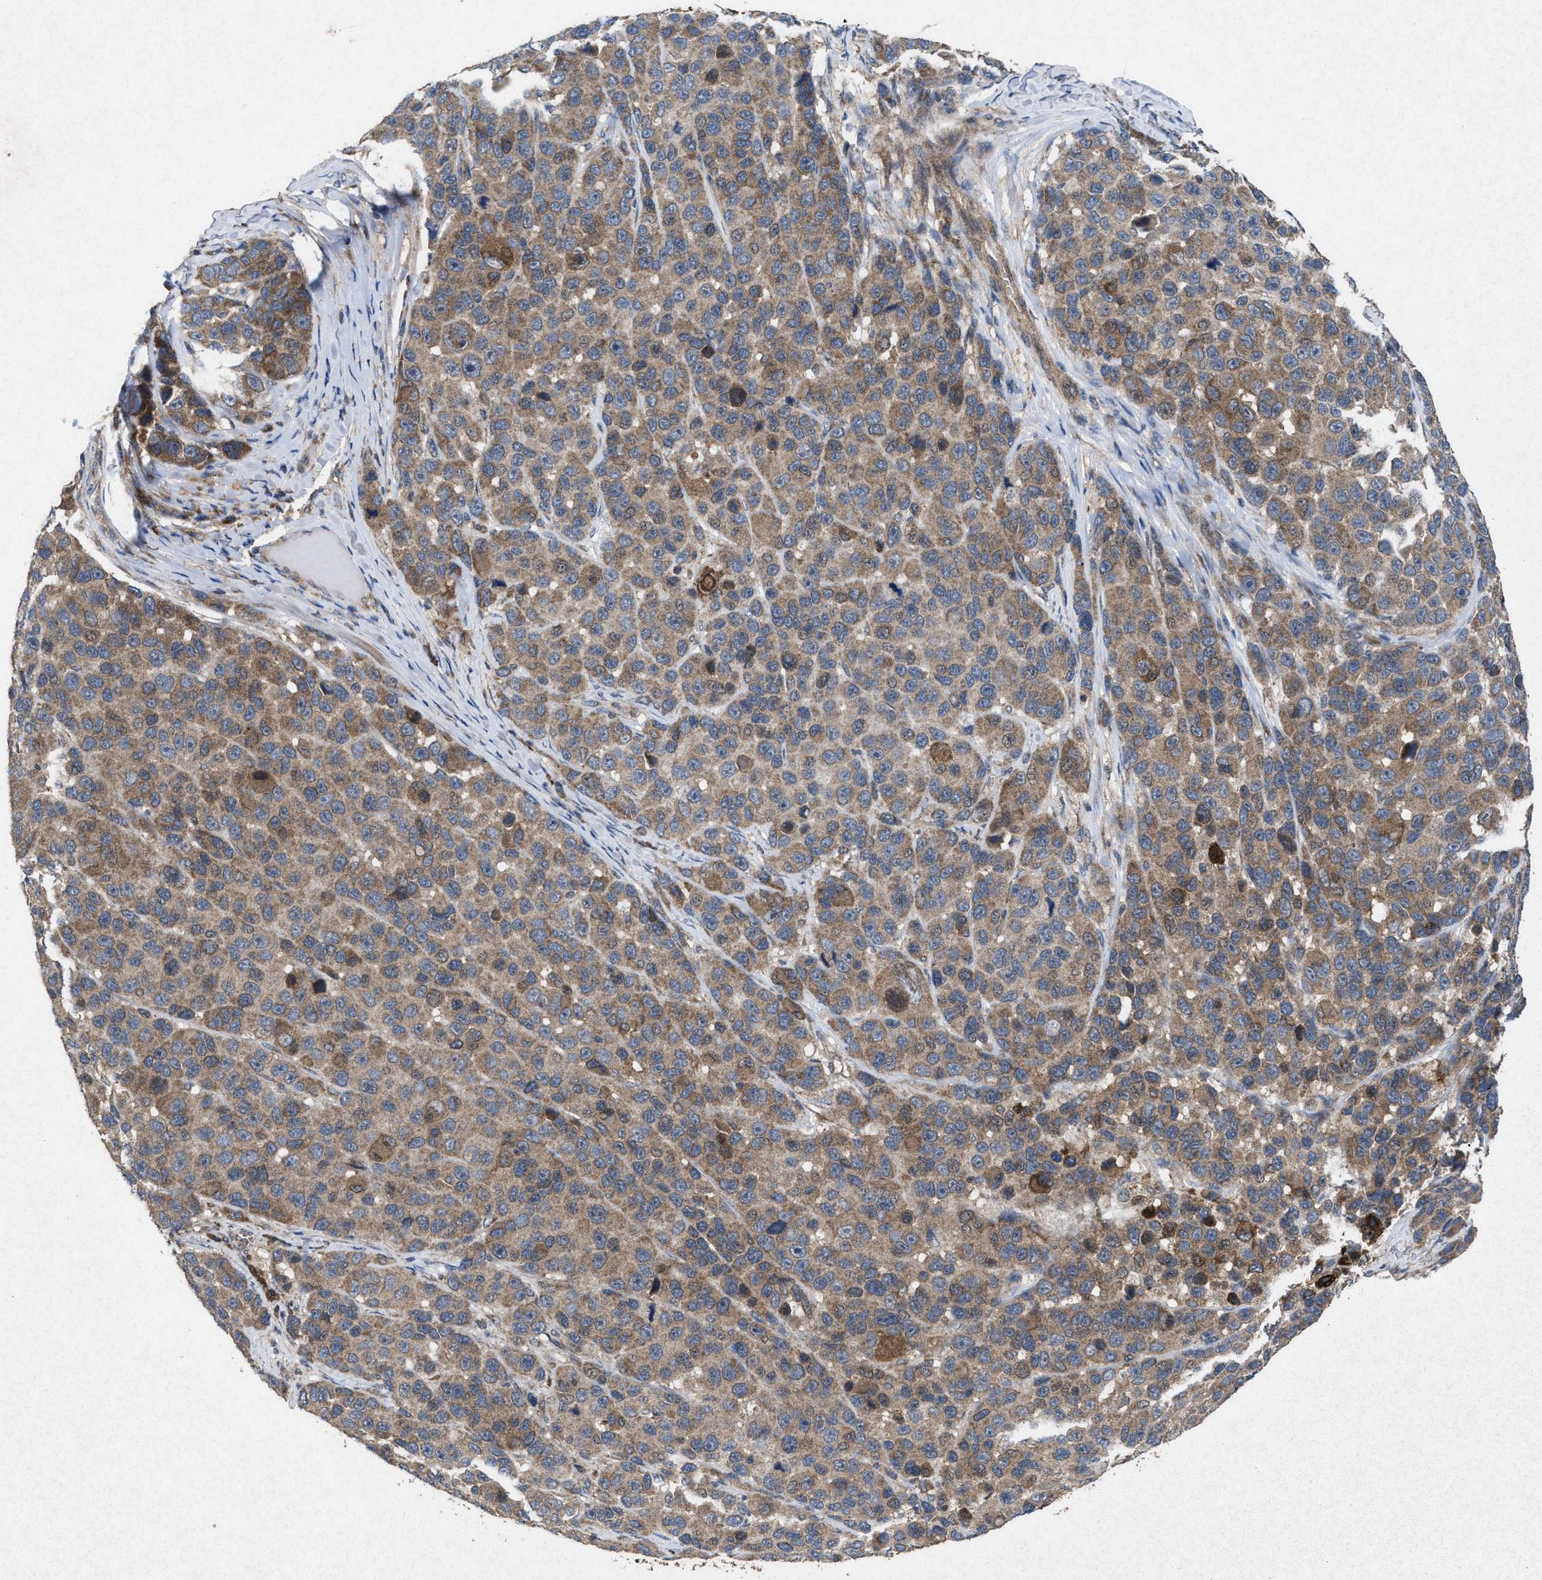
{"staining": {"intensity": "moderate", "quantity": ">75%", "location": "cytoplasmic/membranous"}, "tissue": "melanoma", "cell_type": "Tumor cells", "image_type": "cancer", "snomed": [{"axis": "morphology", "description": "Malignant melanoma, NOS"}, {"axis": "topography", "description": "Skin"}], "caption": "Moderate cytoplasmic/membranous protein staining is present in about >75% of tumor cells in malignant melanoma. (Brightfield microscopy of DAB IHC at high magnification).", "gene": "MSI2", "patient": {"sex": "male", "age": 53}}